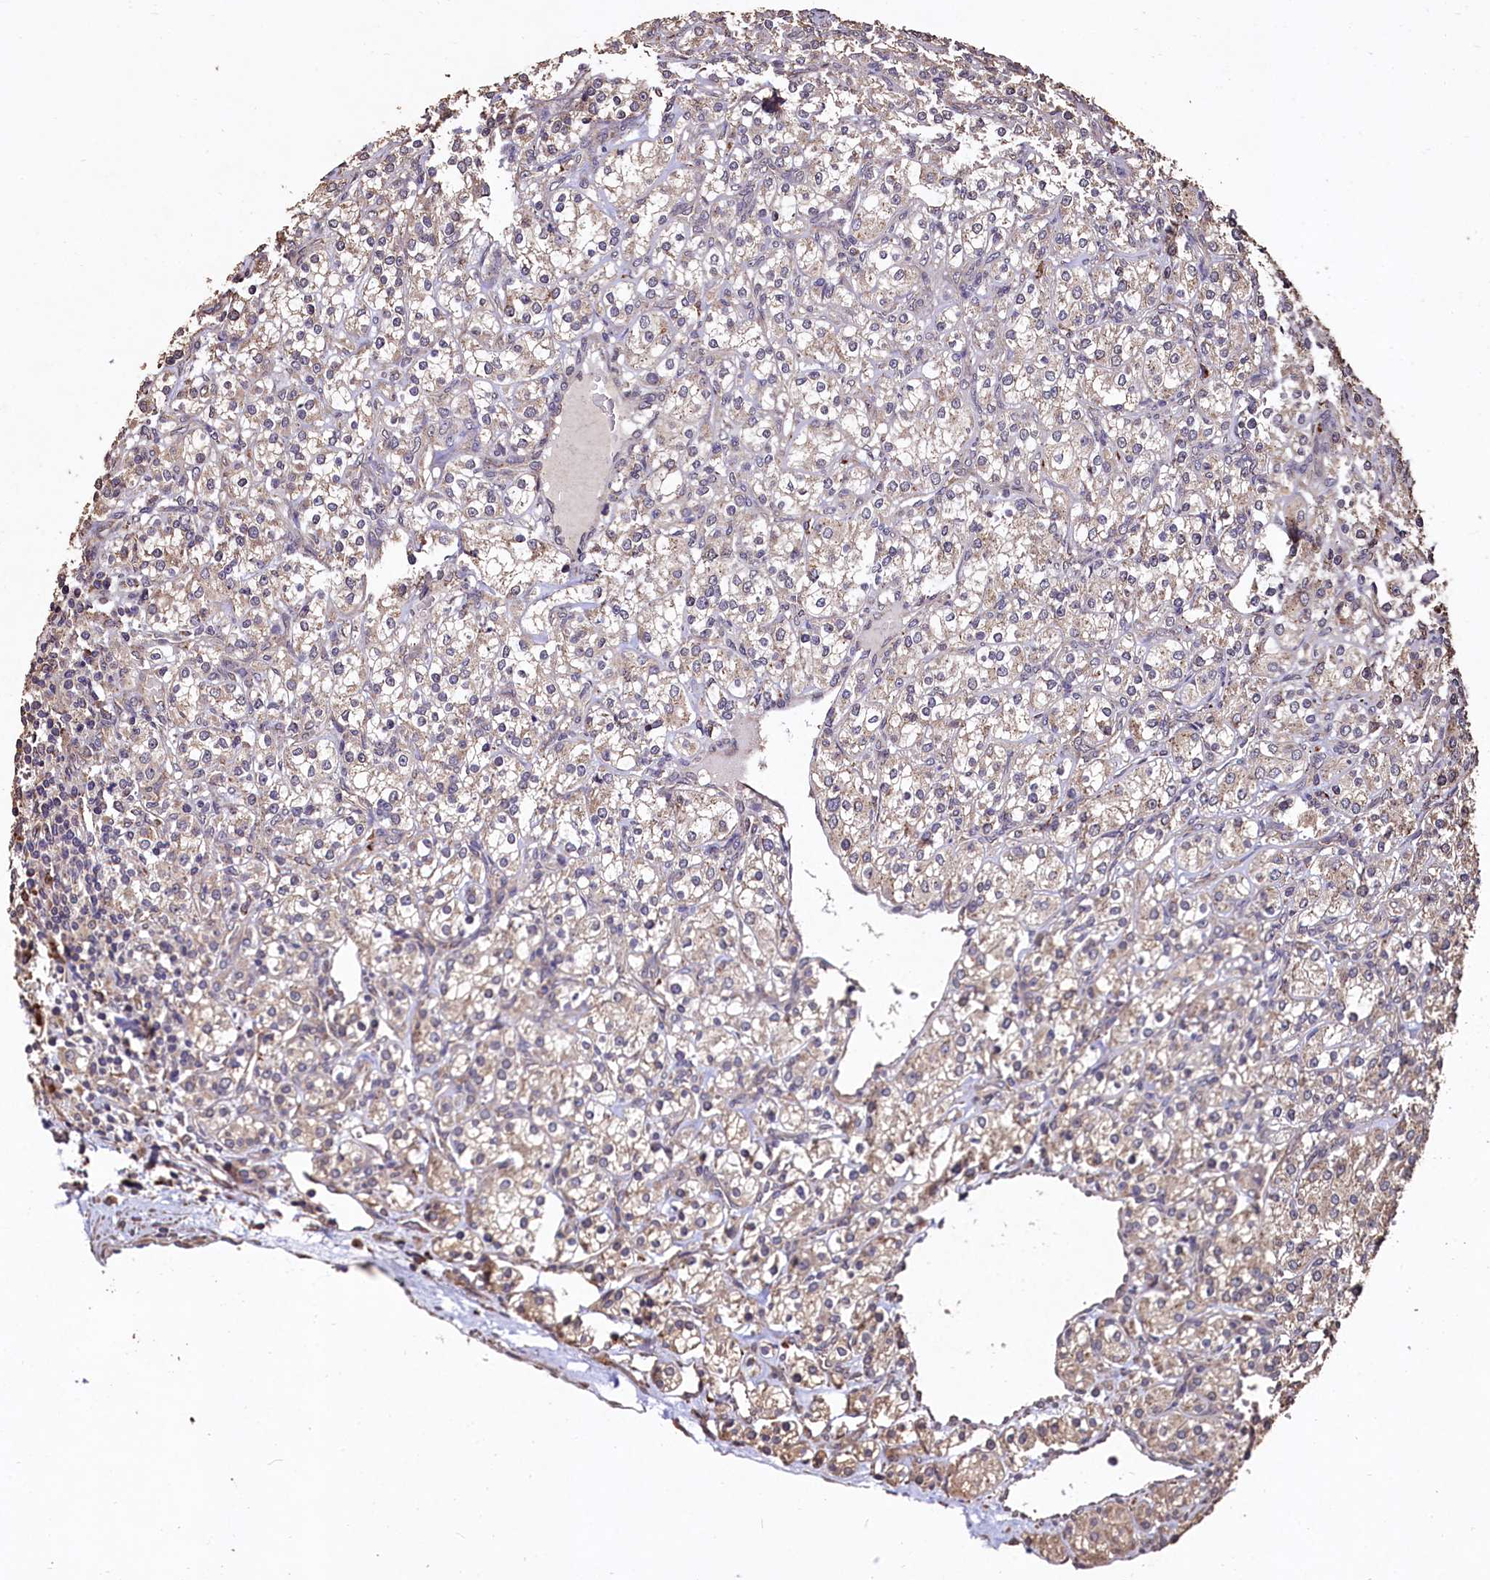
{"staining": {"intensity": "weak", "quantity": "25%-75%", "location": "cytoplasmic/membranous"}, "tissue": "renal cancer", "cell_type": "Tumor cells", "image_type": "cancer", "snomed": [{"axis": "morphology", "description": "Adenocarcinoma, NOS"}, {"axis": "topography", "description": "Kidney"}], "caption": "Brown immunohistochemical staining in human adenocarcinoma (renal) shows weak cytoplasmic/membranous positivity in about 25%-75% of tumor cells. (brown staining indicates protein expression, while blue staining denotes nuclei).", "gene": "LSM4", "patient": {"sex": "male", "age": 77}}